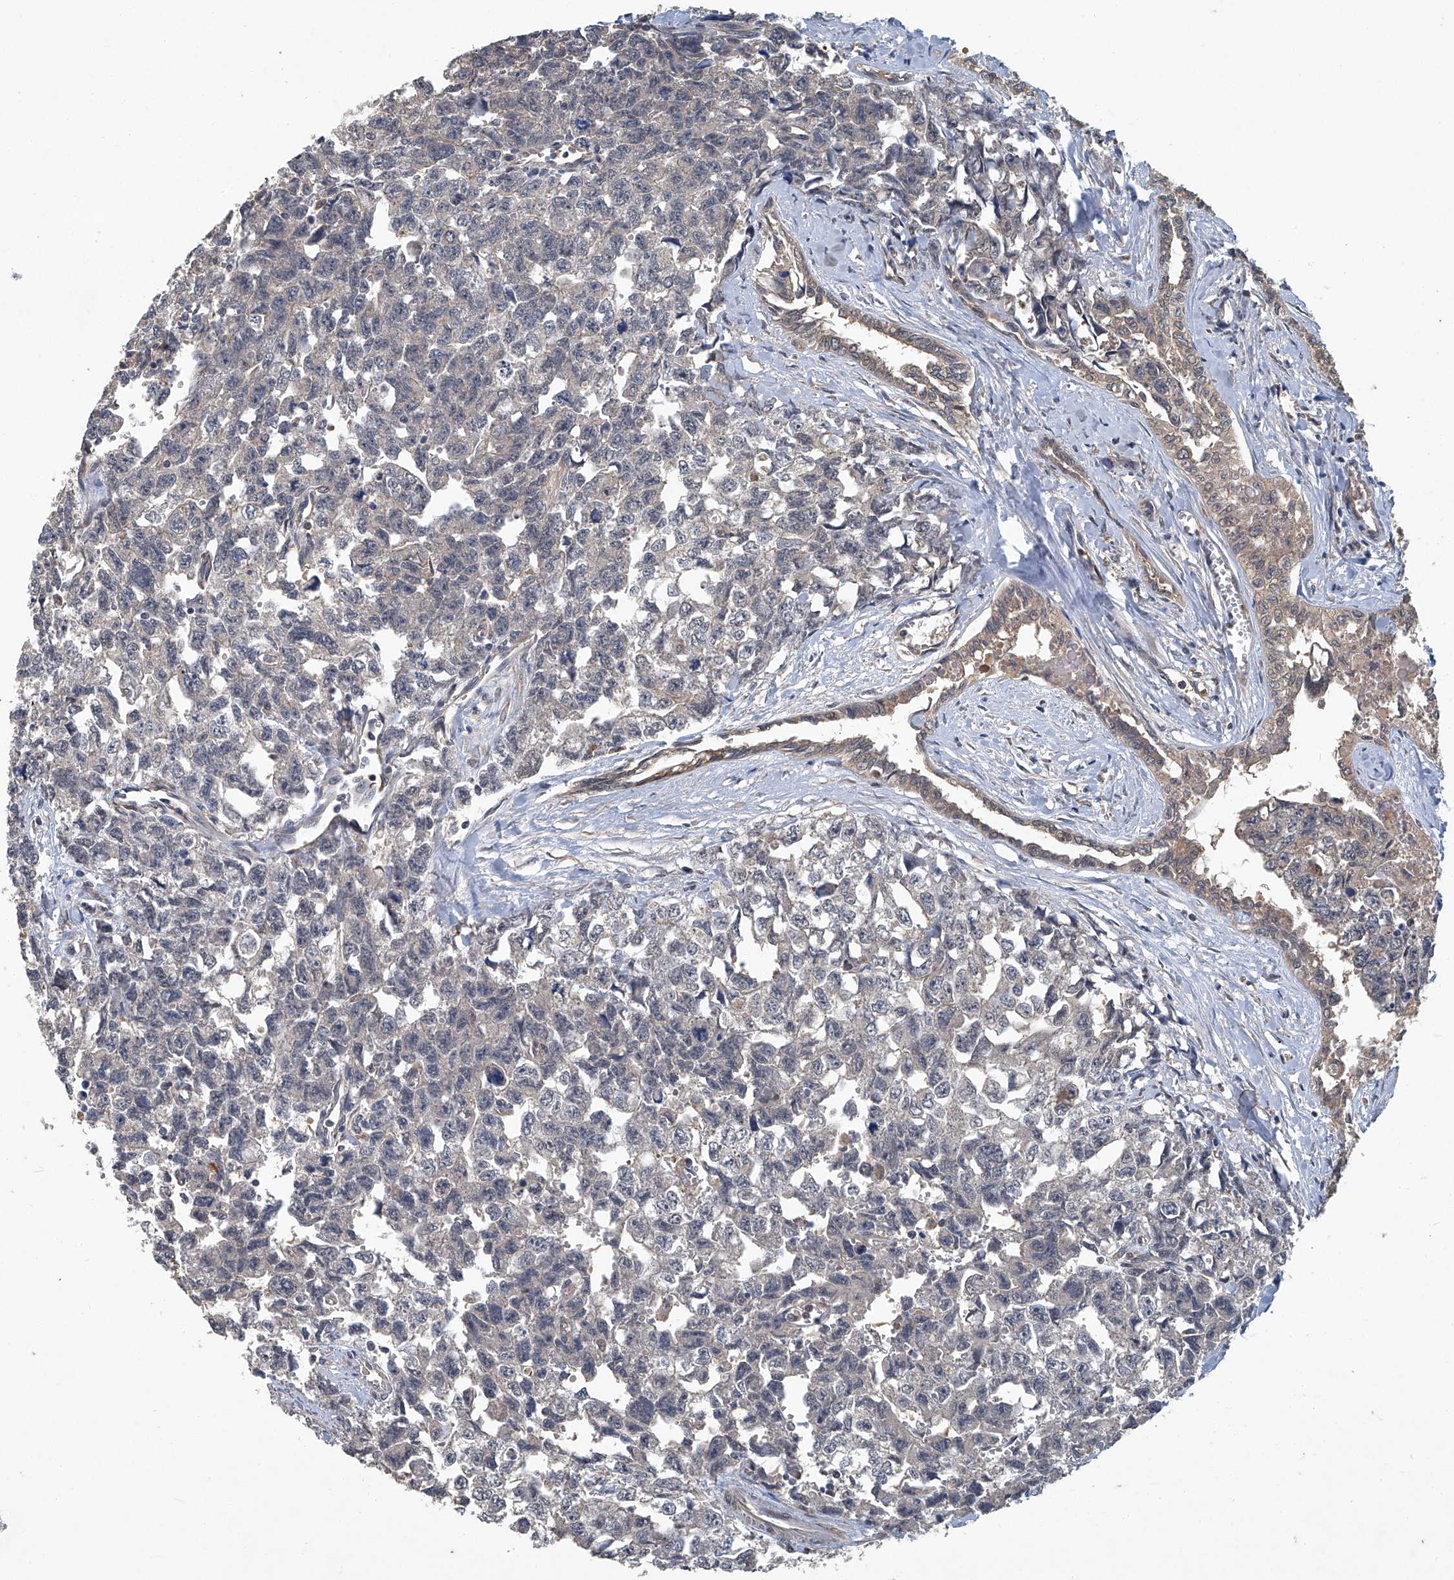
{"staining": {"intensity": "negative", "quantity": "none", "location": "none"}, "tissue": "testis cancer", "cell_type": "Tumor cells", "image_type": "cancer", "snomed": [{"axis": "morphology", "description": "Carcinoma, Embryonal, NOS"}, {"axis": "topography", "description": "Testis"}], "caption": "Tumor cells show no significant staining in embryonal carcinoma (testis).", "gene": "ANKRD34A", "patient": {"sex": "male", "age": 31}}